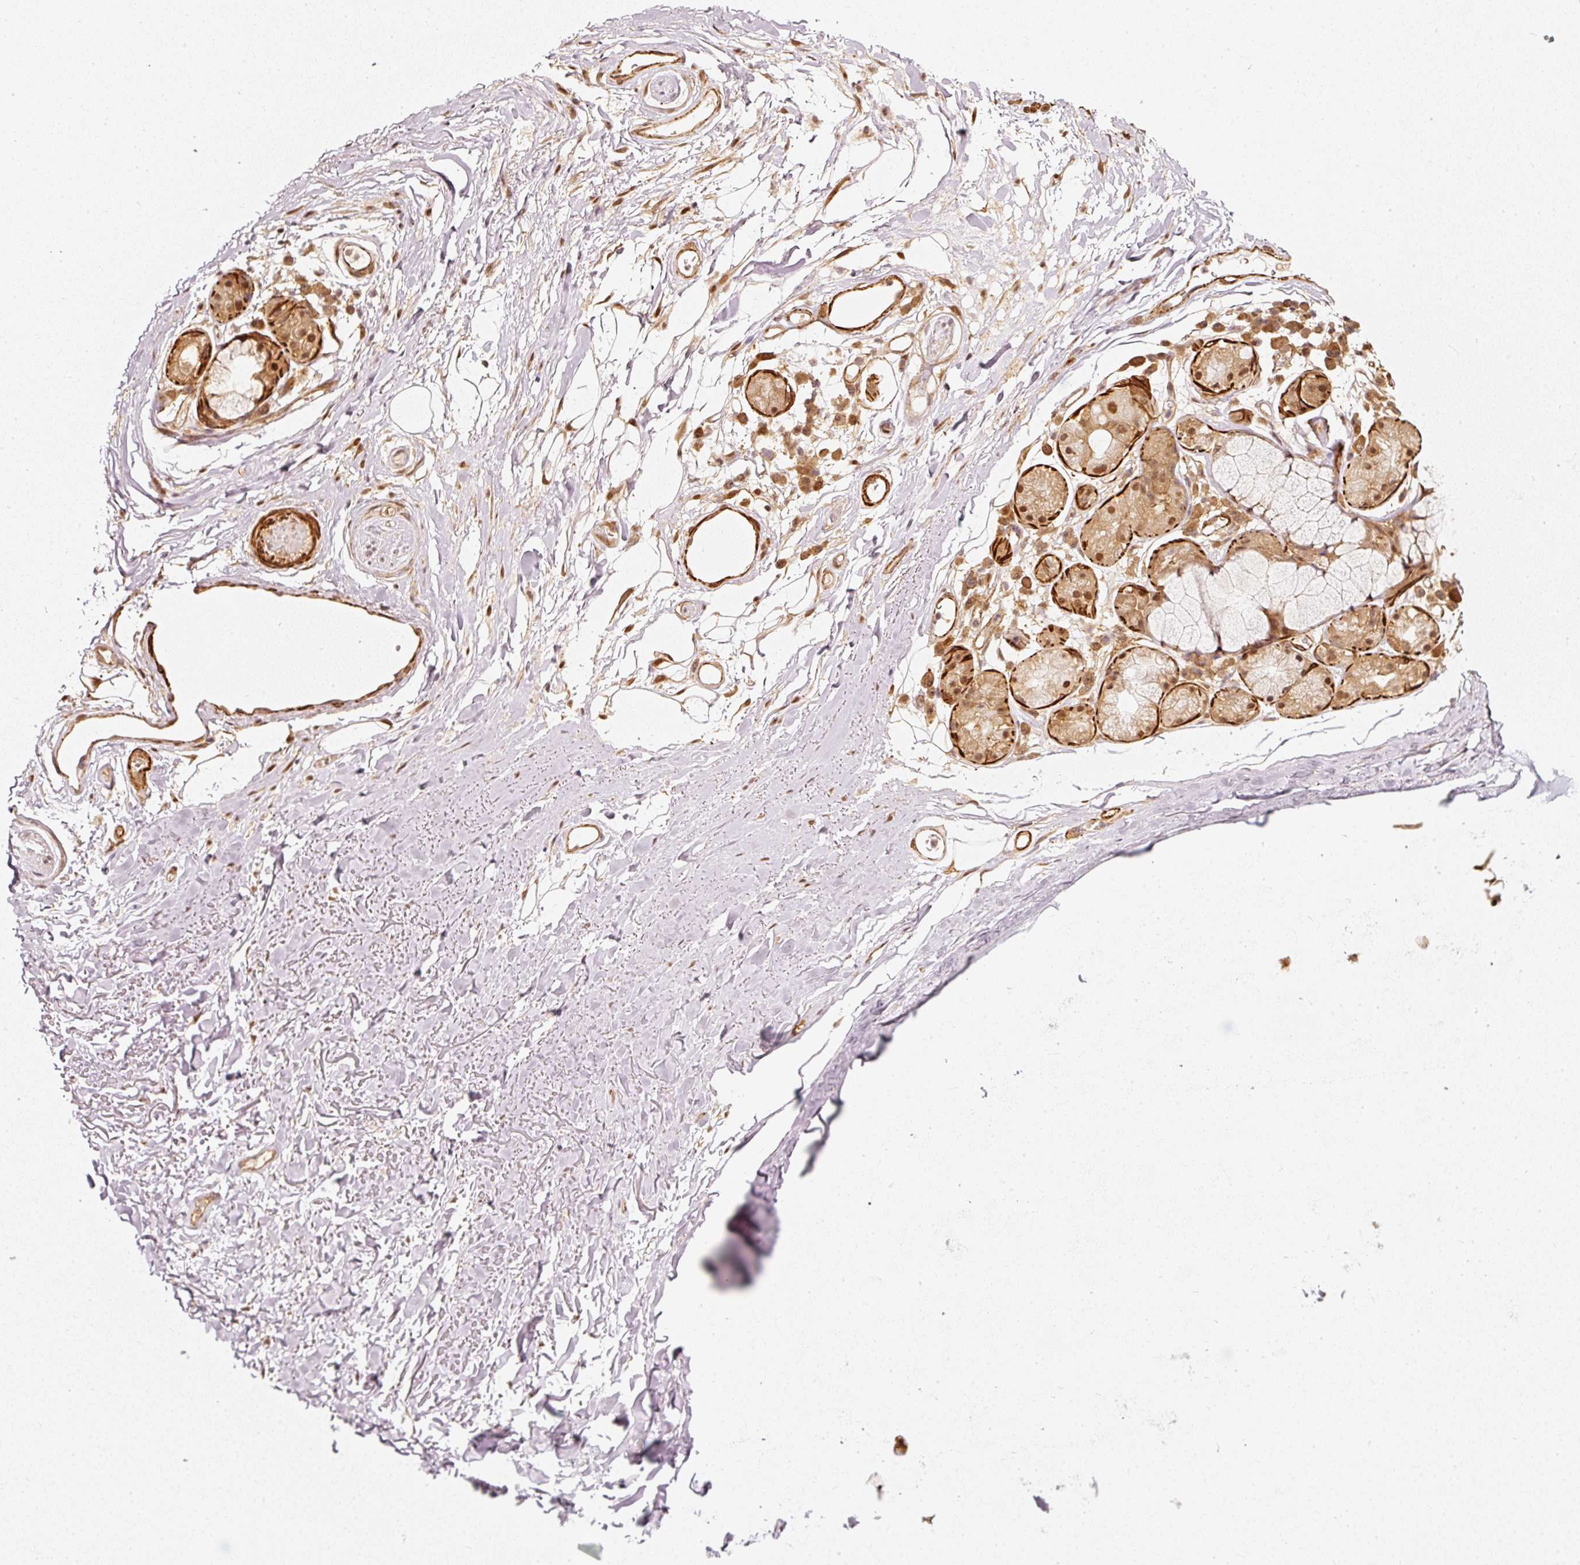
{"staining": {"intensity": "moderate", "quantity": ">75%", "location": "cytoplasmic/membranous,nuclear"}, "tissue": "adipose tissue", "cell_type": "Adipocytes", "image_type": "normal", "snomed": [{"axis": "morphology", "description": "Normal tissue, NOS"}, {"axis": "topography", "description": "Cartilage tissue"}], "caption": "This photomicrograph demonstrates normal adipose tissue stained with immunohistochemistry to label a protein in brown. The cytoplasmic/membranous,nuclear of adipocytes show moderate positivity for the protein. Nuclei are counter-stained blue.", "gene": "PSMD1", "patient": {"sex": "male", "age": 80}}